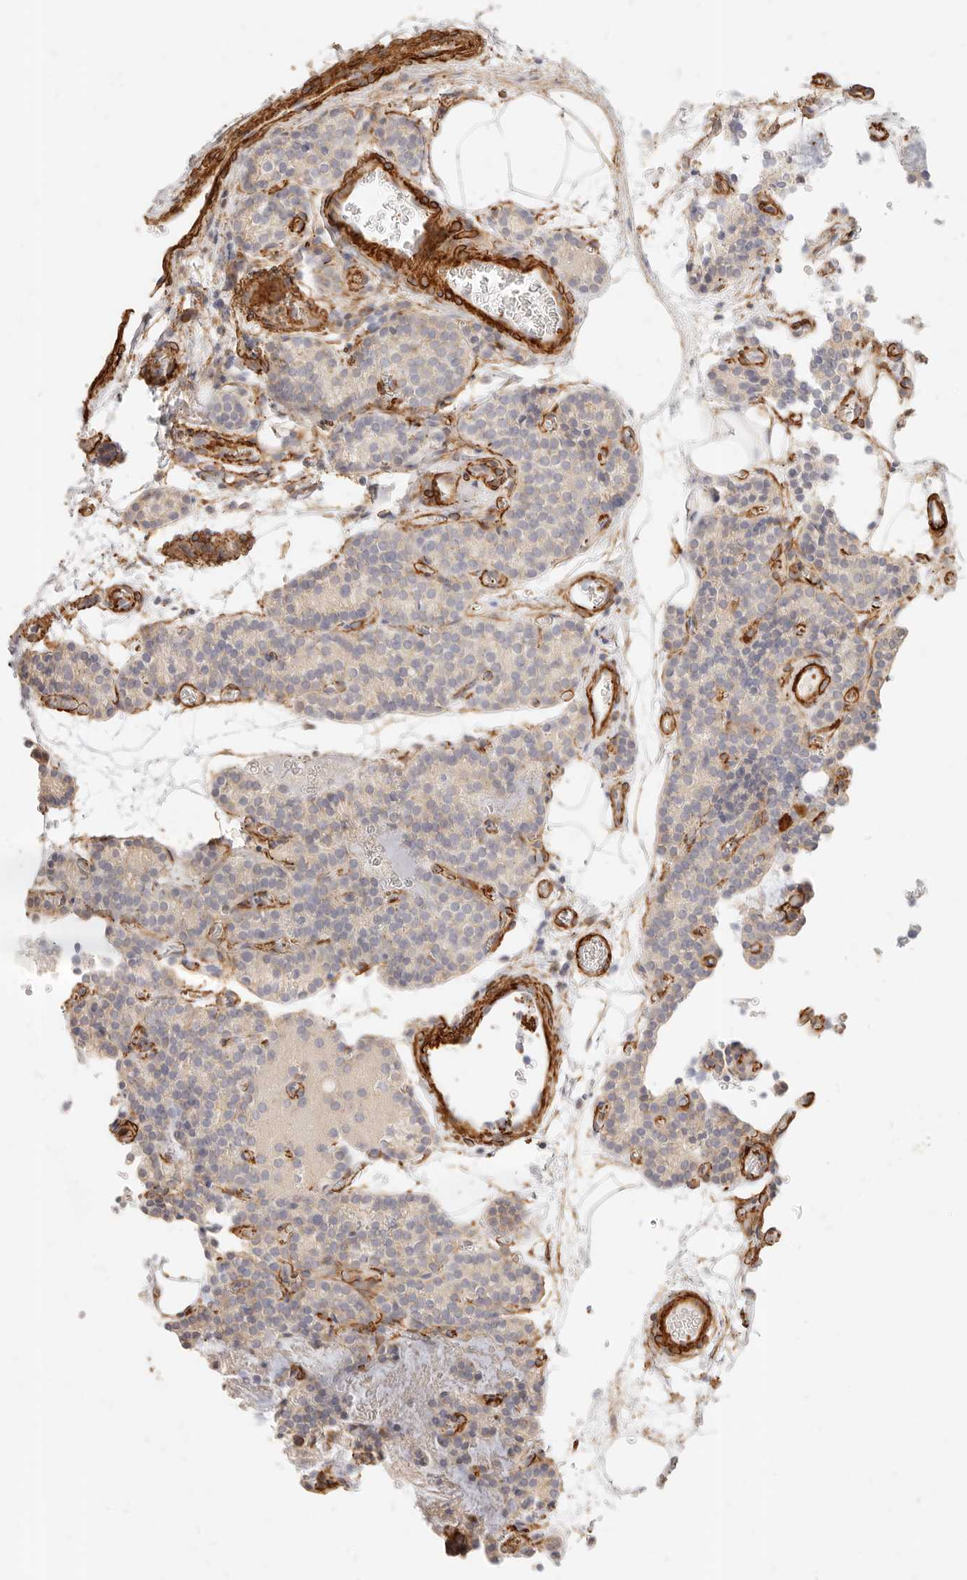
{"staining": {"intensity": "weak", "quantity": "<25%", "location": "cytoplasmic/membranous"}, "tissue": "parathyroid gland", "cell_type": "Glandular cells", "image_type": "normal", "snomed": [{"axis": "morphology", "description": "Normal tissue, NOS"}, {"axis": "topography", "description": "Parathyroid gland"}], "caption": "High power microscopy photomicrograph of an immunohistochemistry photomicrograph of benign parathyroid gland, revealing no significant positivity in glandular cells.", "gene": "TMTC2", "patient": {"sex": "female", "age": 64}}